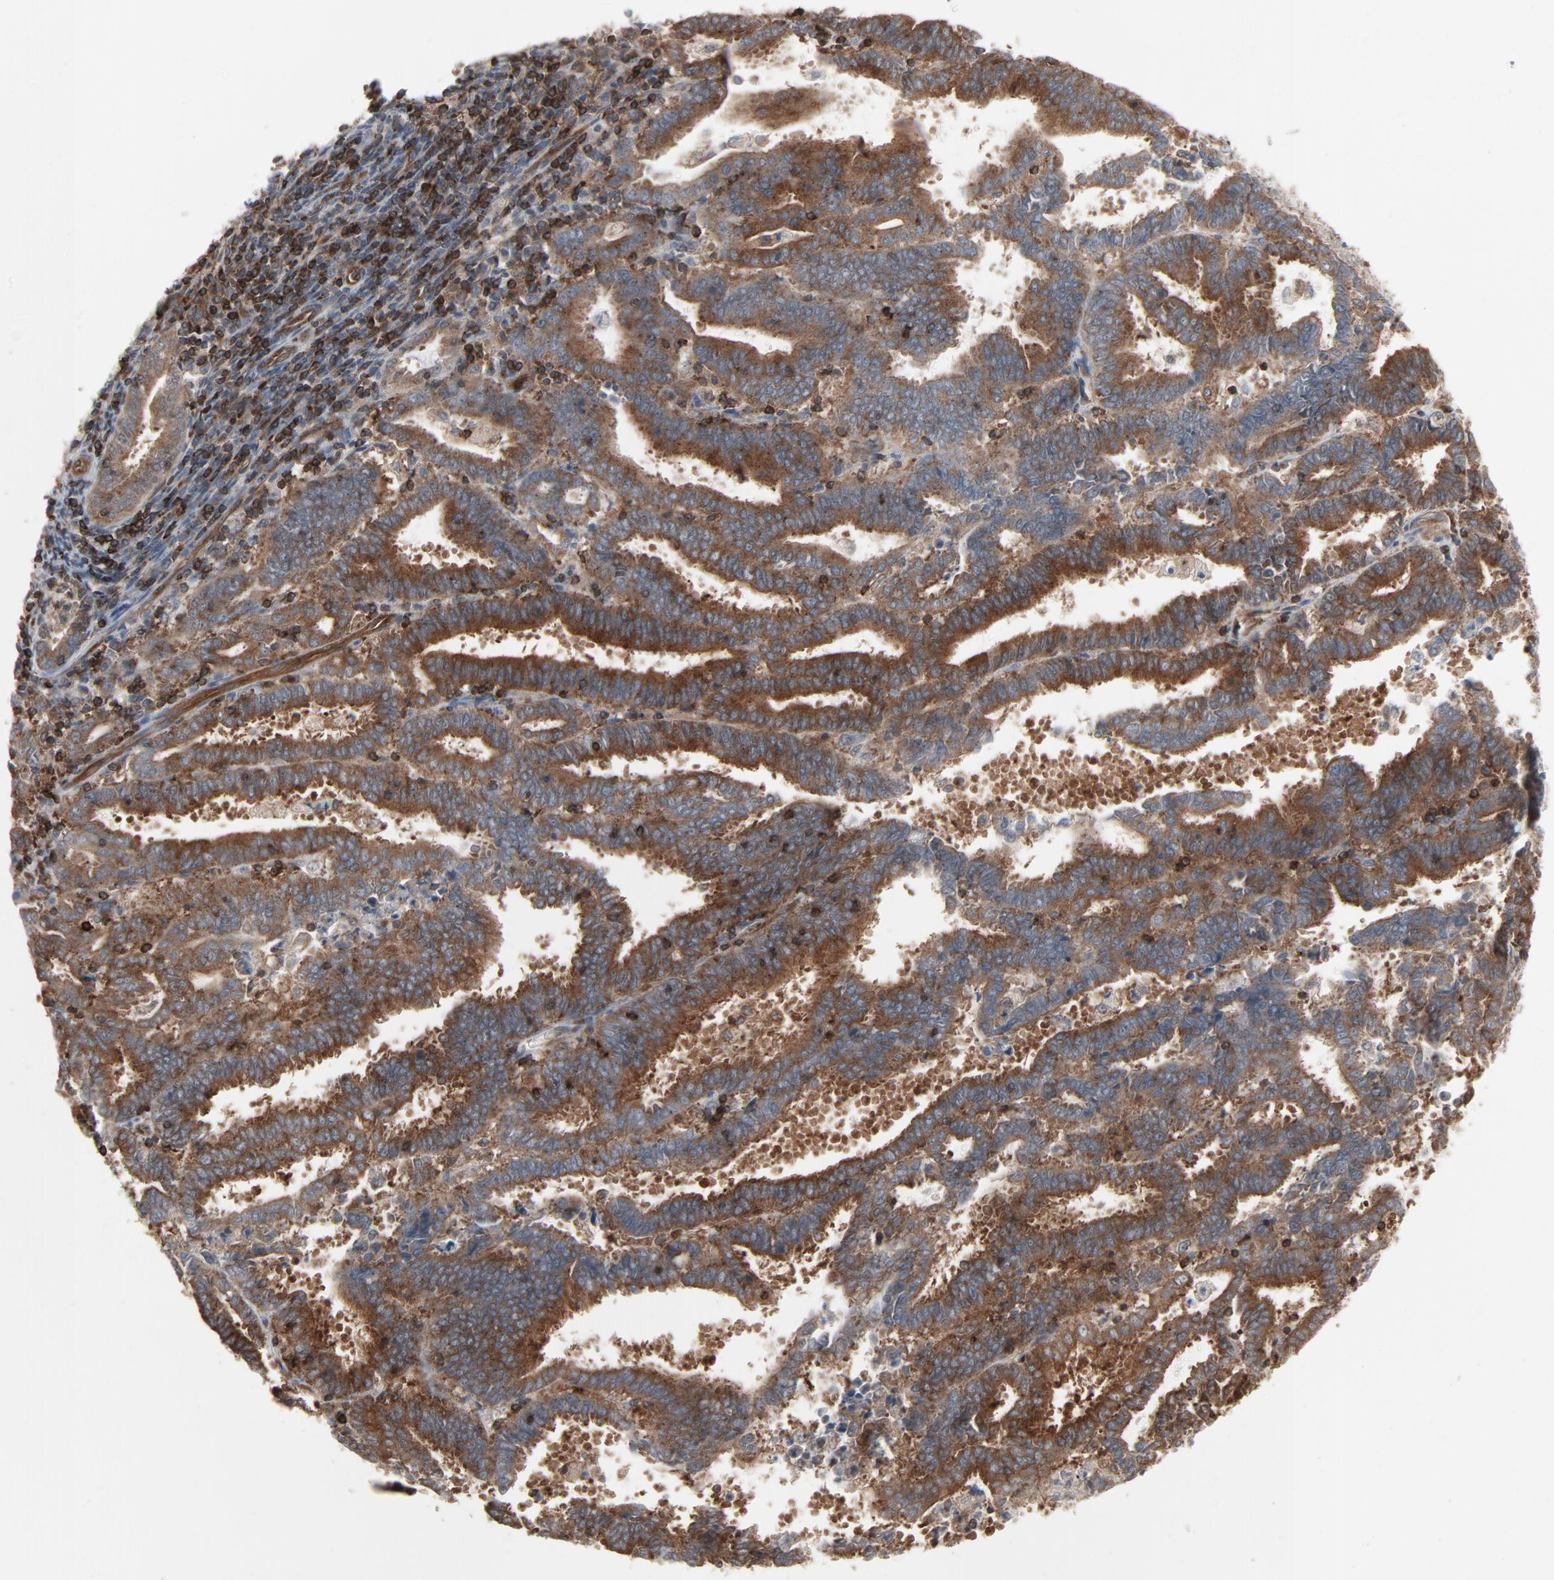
{"staining": {"intensity": "moderate", "quantity": ">75%", "location": "cytoplasmic/membranous"}, "tissue": "endometrial cancer", "cell_type": "Tumor cells", "image_type": "cancer", "snomed": [{"axis": "morphology", "description": "Adenocarcinoma, NOS"}, {"axis": "topography", "description": "Uterus"}], "caption": "Tumor cells demonstrate moderate cytoplasmic/membranous positivity in approximately >75% of cells in adenocarcinoma (endometrial).", "gene": "OPTN", "patient": {"sex": "female", "age": 83}}